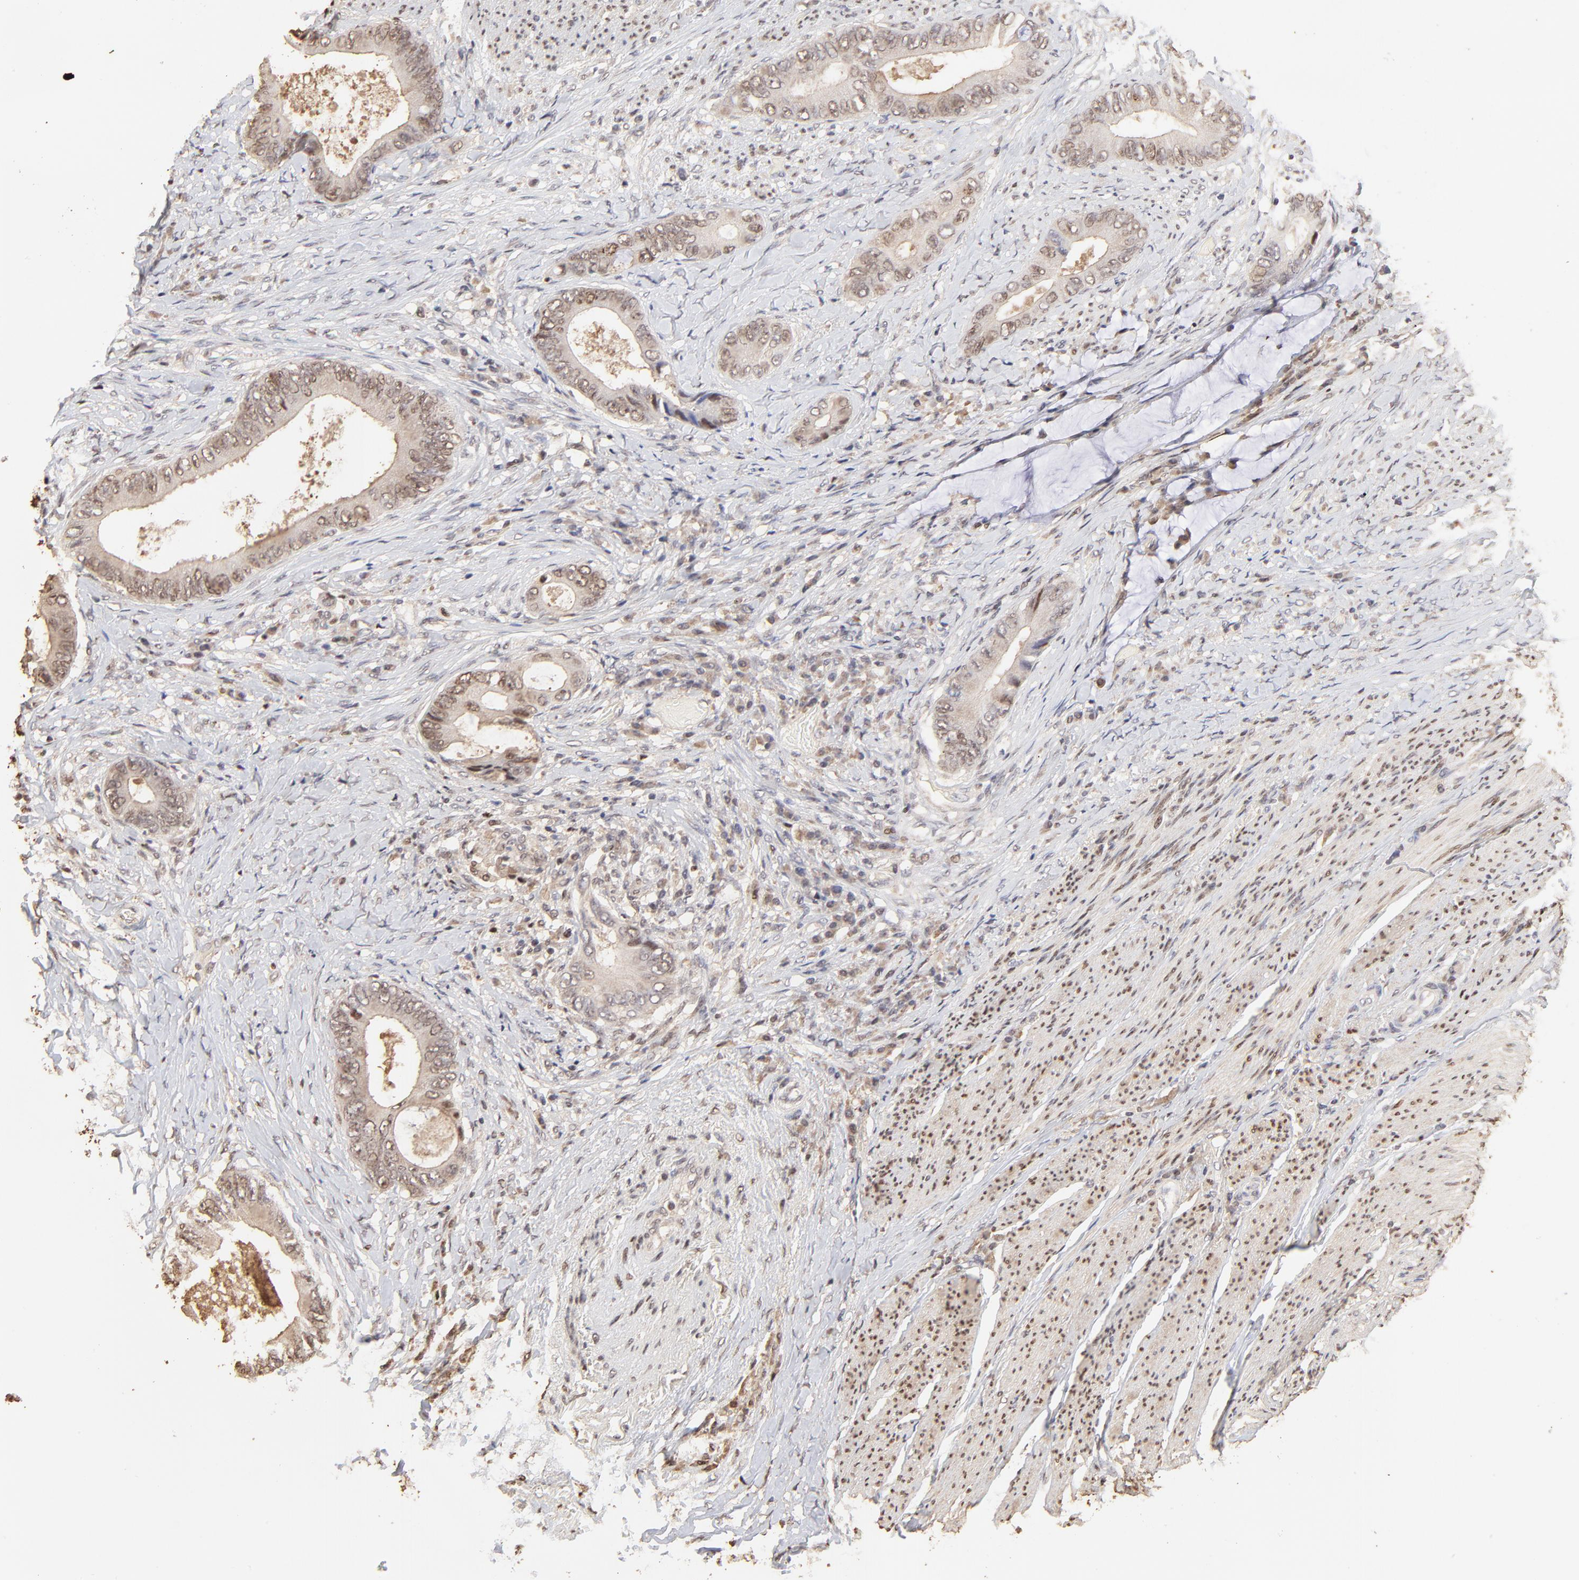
{"staining": {"intensity": "weak", "quantity": "25%-75%", "location": "nuclear"}, "tissue": "colorectal cancer", "cell_type": "Tumor cells", "image_type": "cancer", "snomed": [{"axis": "morphology", "description": "Normal tissue, NOS"}, {"axis": "morphology", "description": "Adenocarcinoma, NOS"}, {"axis": "topography", "description": "Rectum"}, {"axis": "topography", "description": "Peripheral nerve tissue"}], "caption": "Immunohistochemistry (IHC) micrograph of colorectal cancer (adenocarcinoma) stained for a protein (brown), which displays low levels of weak nuclear staining in approximately 25%-75% of tumor cells.", "gene": "BIRC5", "patient": {"sex": "female", "age": 77}}